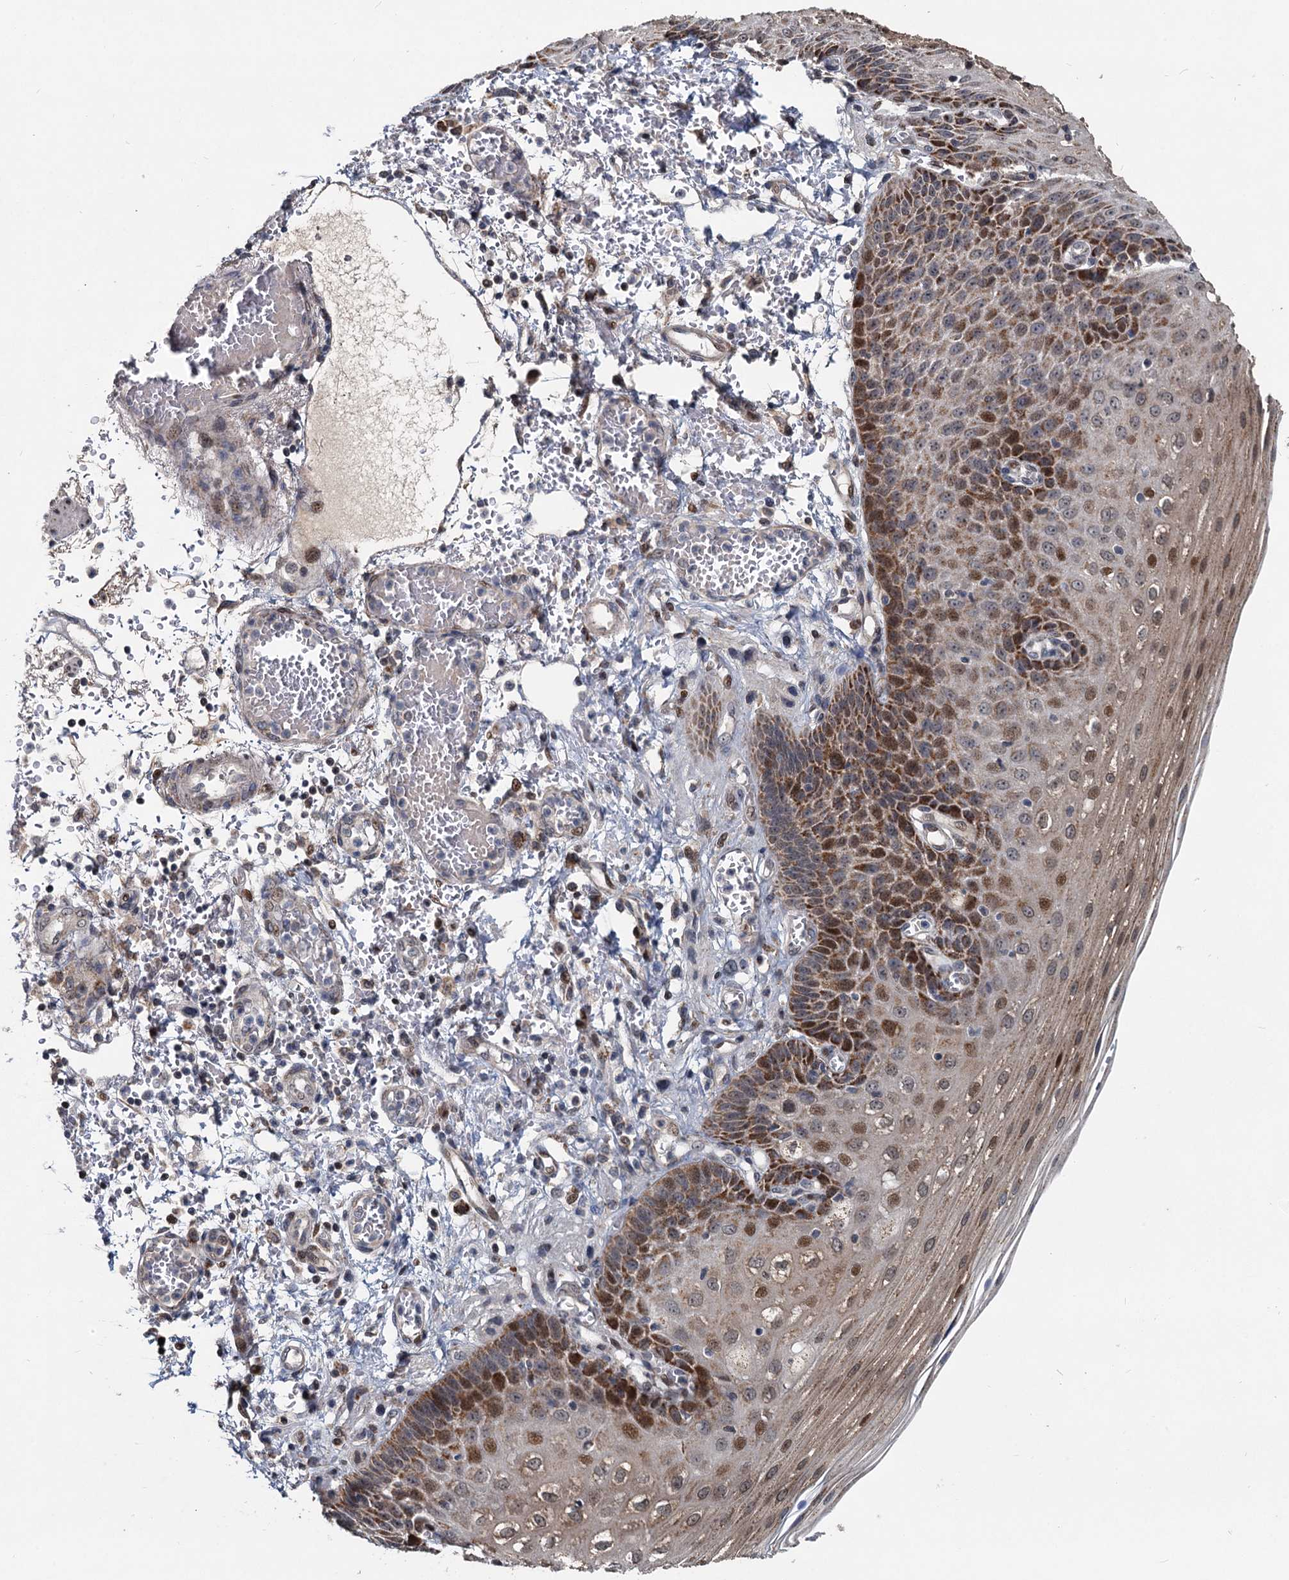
{"staining": {"intensity": "moderate", "quantity": ">75%", "location": "cytoplasmic/membranous,nuclear"}, "tissue": "esophagus", "cell_type": "Squamous epithelial cells", "image_type": "normal", "snomed": [{"axis": "morphology", "description": "Normal tissue, NOS"}, {"axis": "topography", "description": "Esophagus"}], "caption": "Moderate cytoplasmic/membranous,nuclear positivity for a protein is identified in approximately >75% of squamous epithelial cells of normal esophagus using immunohistochemistry (IHC).", "gene": "RITA1", "patient": {"sex": "male", "age": 81}}